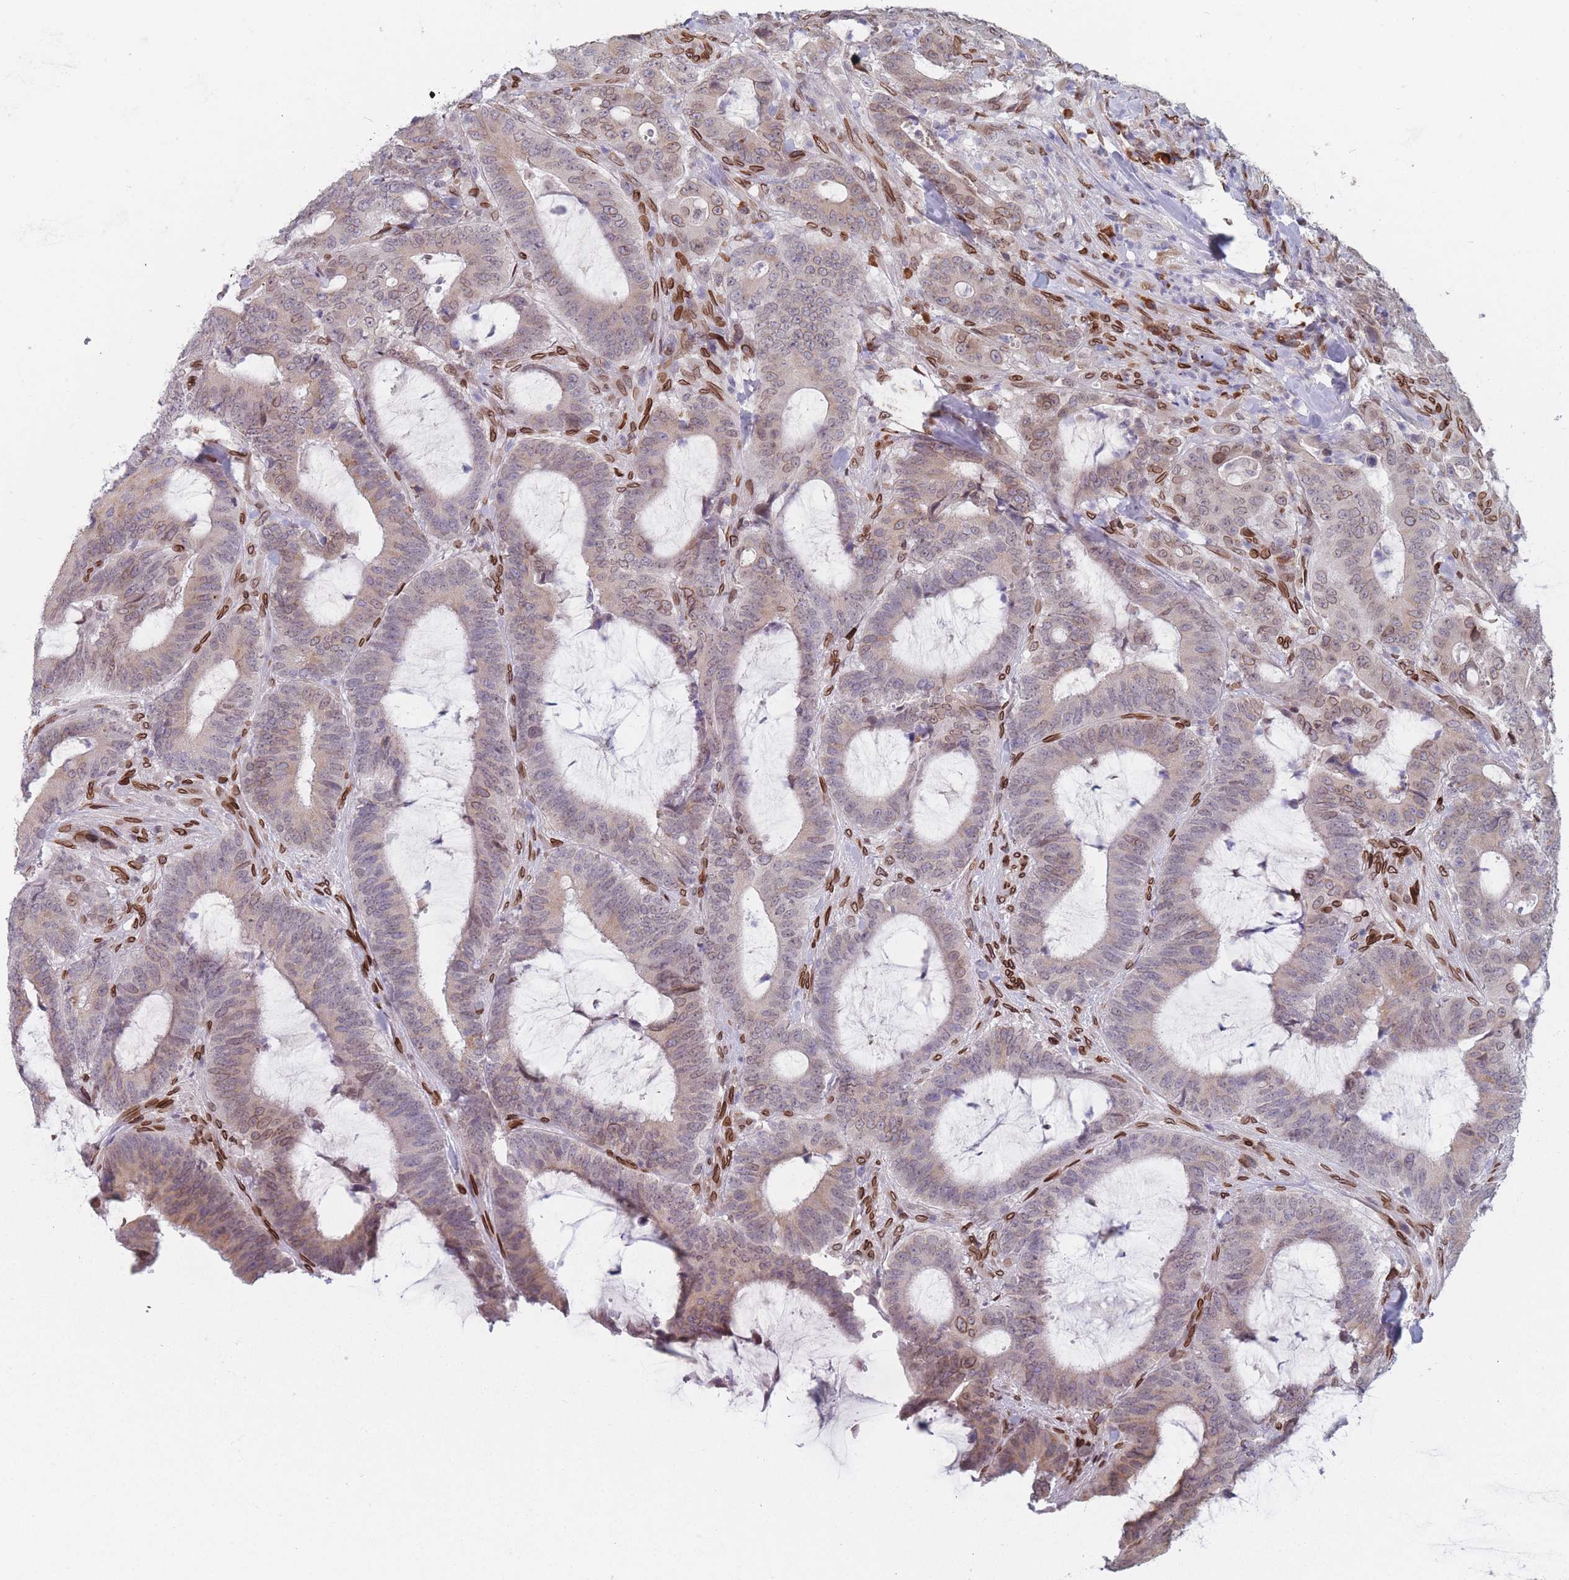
{"staining": {"intensity": "weak", "quantity": "25%-75%", "location": "cytoplasmic/membranous,nuclear"}, "tissue": "colorectal cancer", "cell_type": "Tumor cells", "image_type": "cancer", "snomed": [{"axis": "morphology", "description": "Adenocarcinoma, NOS"}, {"axis": "topography", "description": "Colon"}], "caption": "Colorectal cancer (adenocarcinoma) was stained to show a protein in brown. There is low levels of weak cytoplasmic/membranous and nuclear expression in about 25%-75% of tumor cells.", "gene": "ZBTB1", "patient": {"sex": "female", "age": 43}}